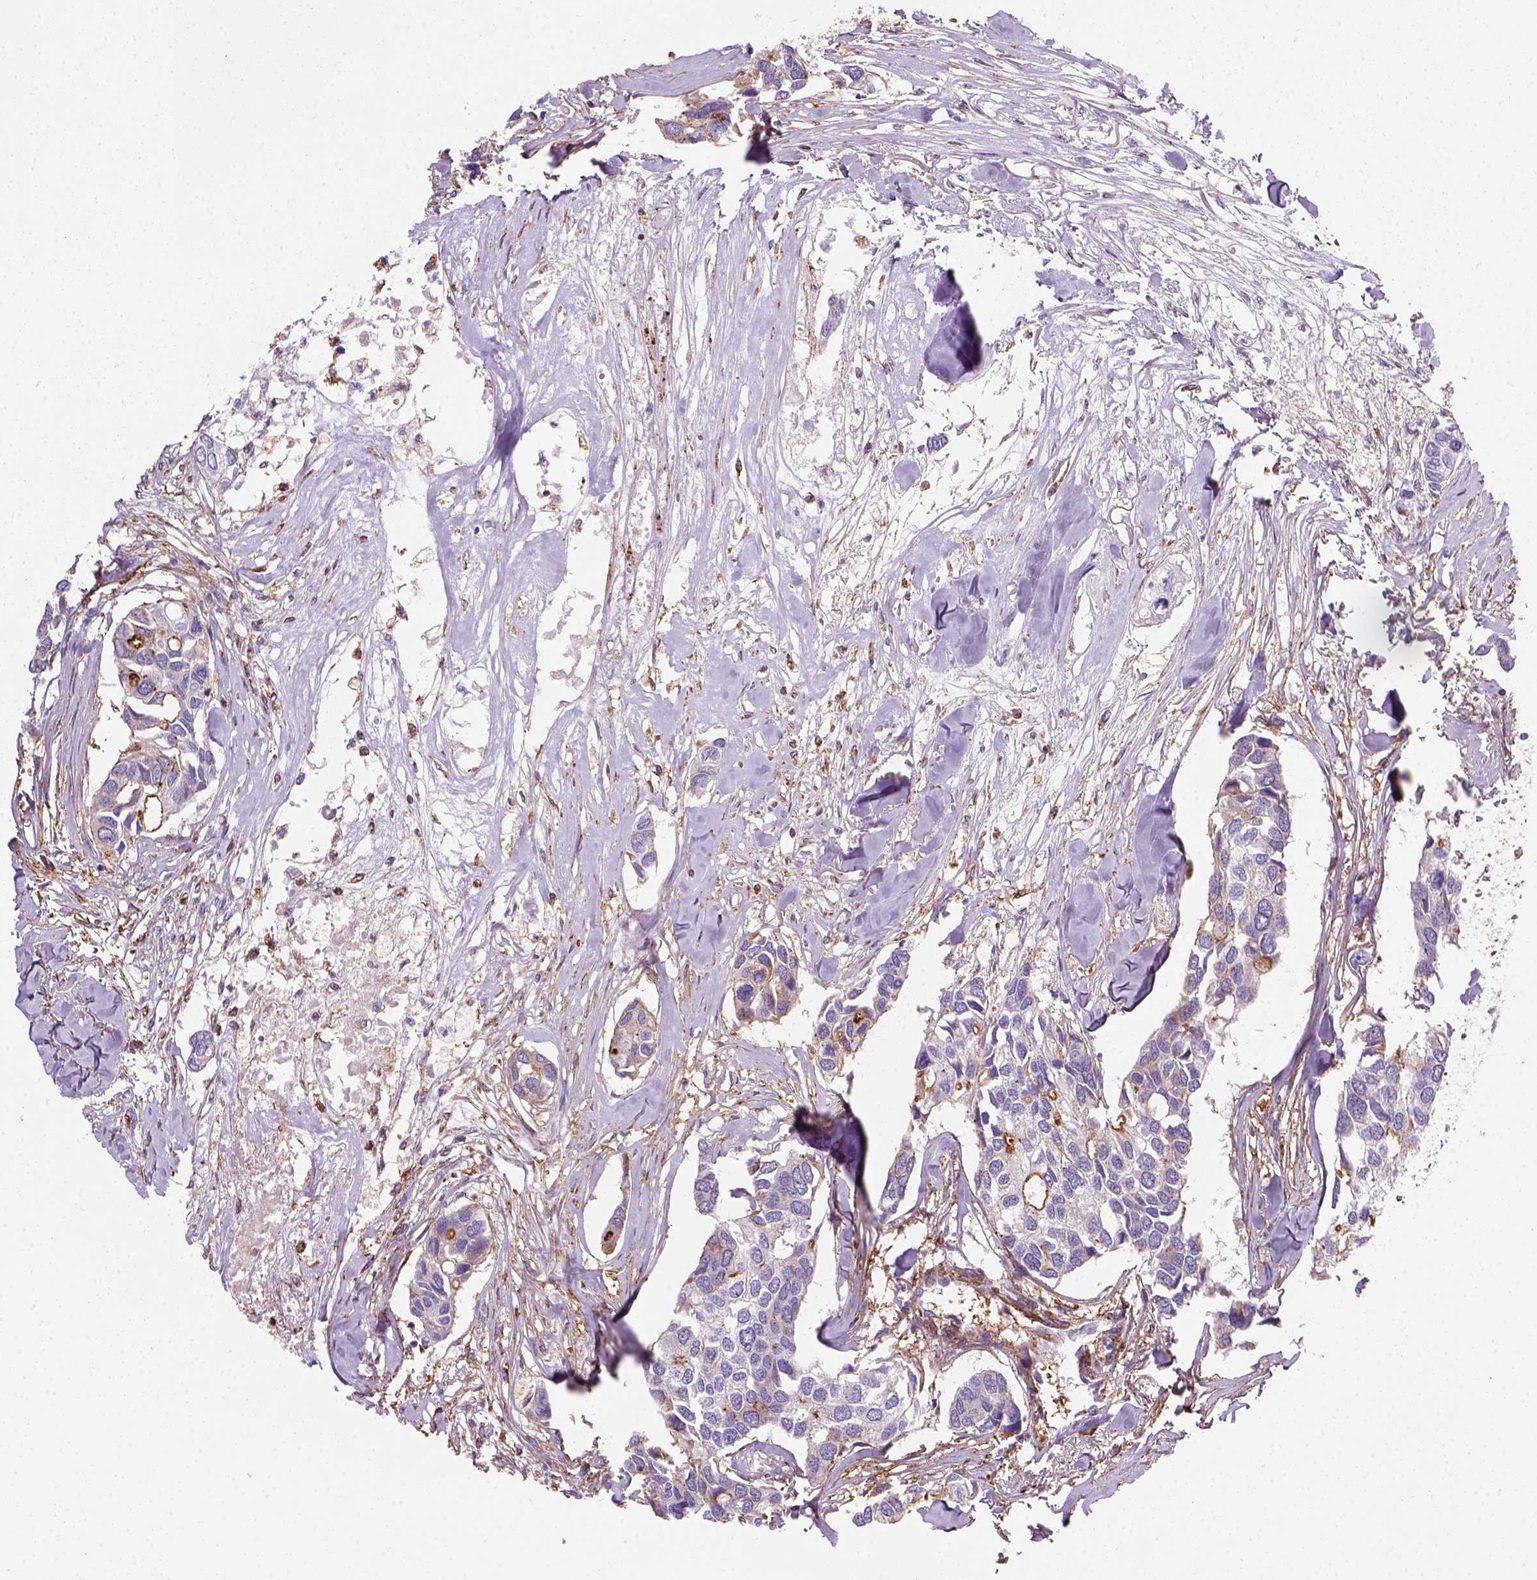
{"staining": {"intensity": "moderate", "quantity": "<25%", "location": "cytoplasmic/membranous"}, "tissue": "breast cancer", "cell_type": "Tumor cells", "image_type": "cancer", "snomed": [{"axis": "morphology", "description": "Duct carcinoma"}, {"axis": "topography", "description": "Breast"}], "caption": "Immunohistochemistry (IHC) (DAB (3,3'-diaminobenzidine)) staining of breast cancer (invasive ductal carcinoma) shows moderate cytoplasmic/membranous protein positivity in approximately <25% of tumor cells.", "gene": "GPRC5D", "patient": {"sex": "female", "age": 83}}